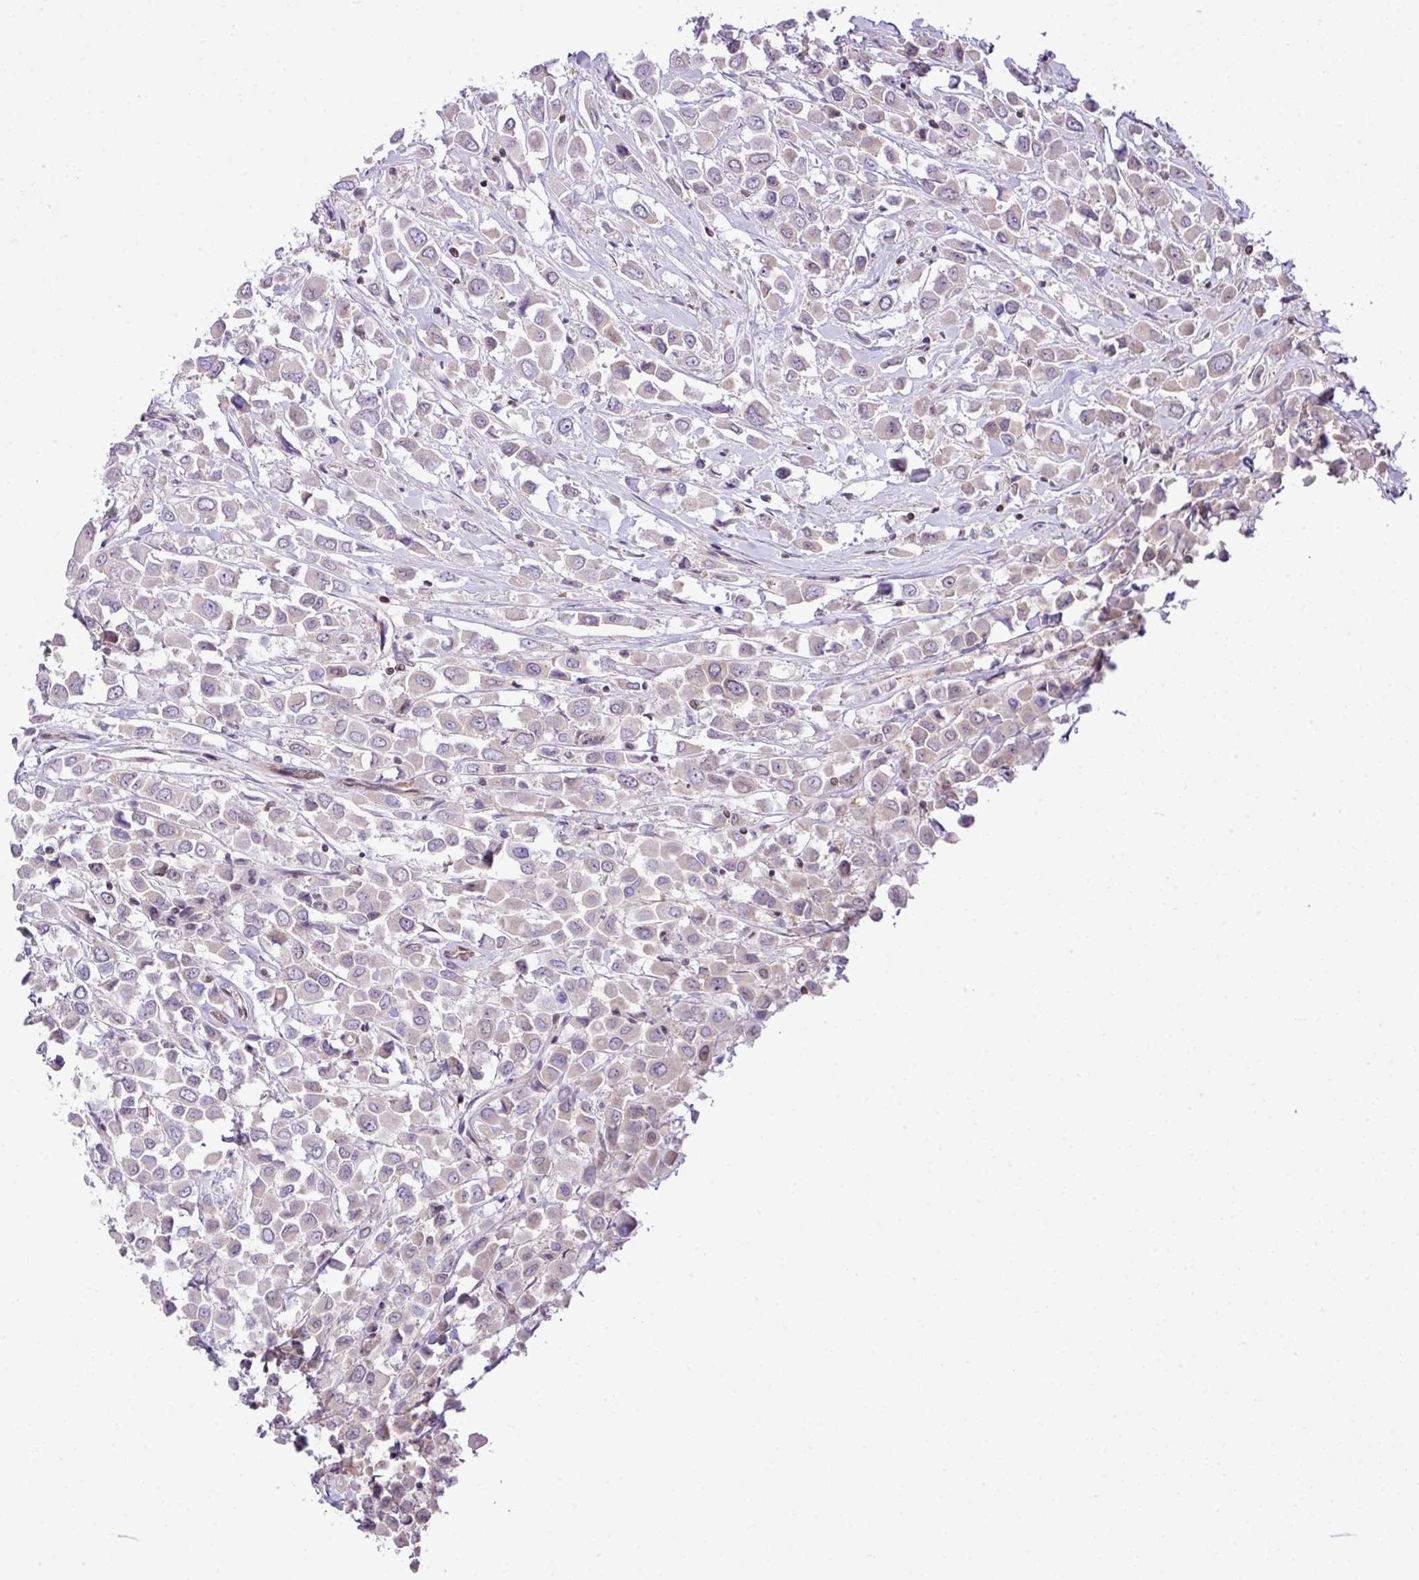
{"staining": {"intensity": "negative", "quantity": "none", "location": "none"}, "tissue": "breast cancer", "cell_type": "Tumor cells", "image_type": "cancer", "snomed": [{"axis": "morphology", "description": "Duct carcinoma"}, {"axis": "topography", "description": "Breast"}], "caption": "The IHC micrograph has no significant staining in tumor cells of intraductal carcinoma (breast) tissue.", "gene": "CCDC137", "patient": {"sex": "female", "age": 61}}